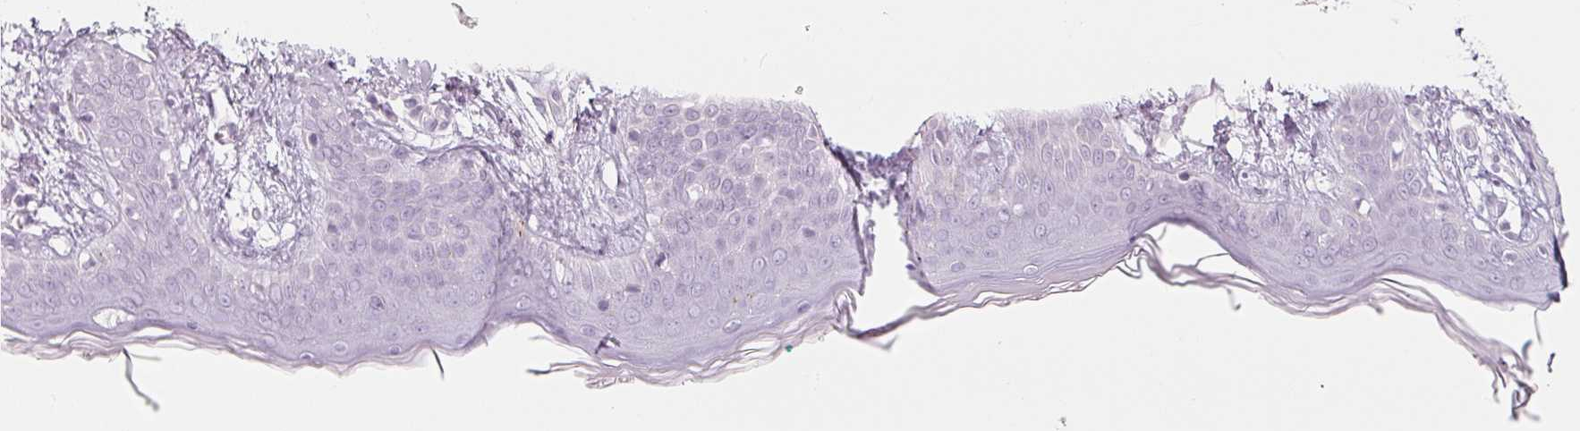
{"staining": {"intensity": "negative", "quantity": "none", "location": "none"}, "tissue": "skin", "cell_type": "Fibroblasts", "image_type": "normal", "snomed": [{"axis": "morphology", "description": "Normal tissue, NOS"}, {"axis": "topography", "description": "Skin"}], "caption": "This is an immunohistochemistry histopathology image of unremarkable skin. There is no positivity in fibroblasts.", "gene": "LECT2", "patient": {"sex": "female", "age": 34}}